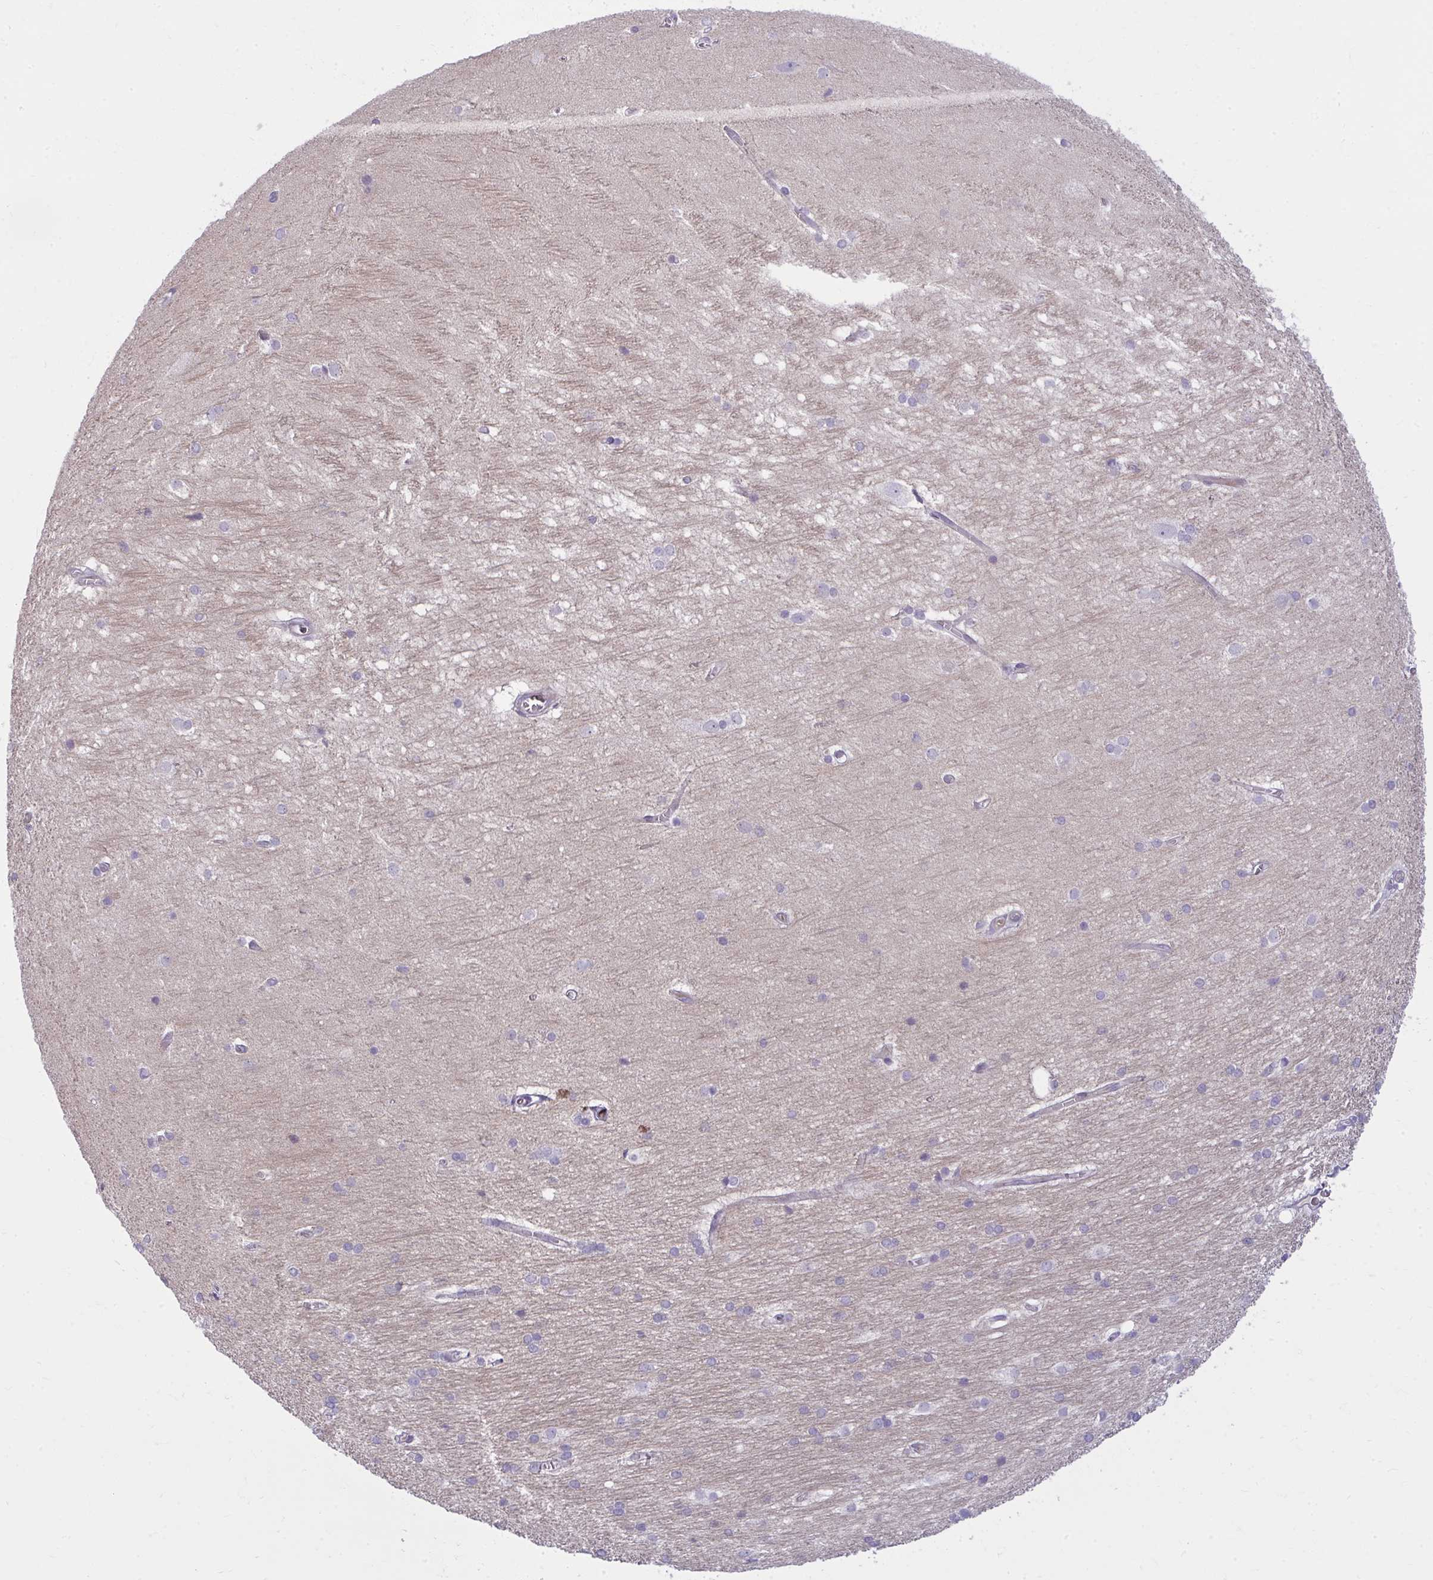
{"staining": {"intensity": "negative", "quantity": "none", "location": "none"}, "tissue": "hippocampus", "cell_type": "Glial cells", "image_type": "normal", "snomed": [{"axis": "morphology", "description": "Normal tissue, NOS"}, {"axis": "topography", "description": "Cerebral cortex"}, {"axis": "topography", "description": "Hippocampus"}], "caption": "The image displays no significant positivity in glial cells of hippocampus. (Brightfield microscopy of DAB (3,3'-diaminobenzidine) IHC at high magnification).", "gene": "SLC14A1", "patient": {"sex": "female", "age": 19}}